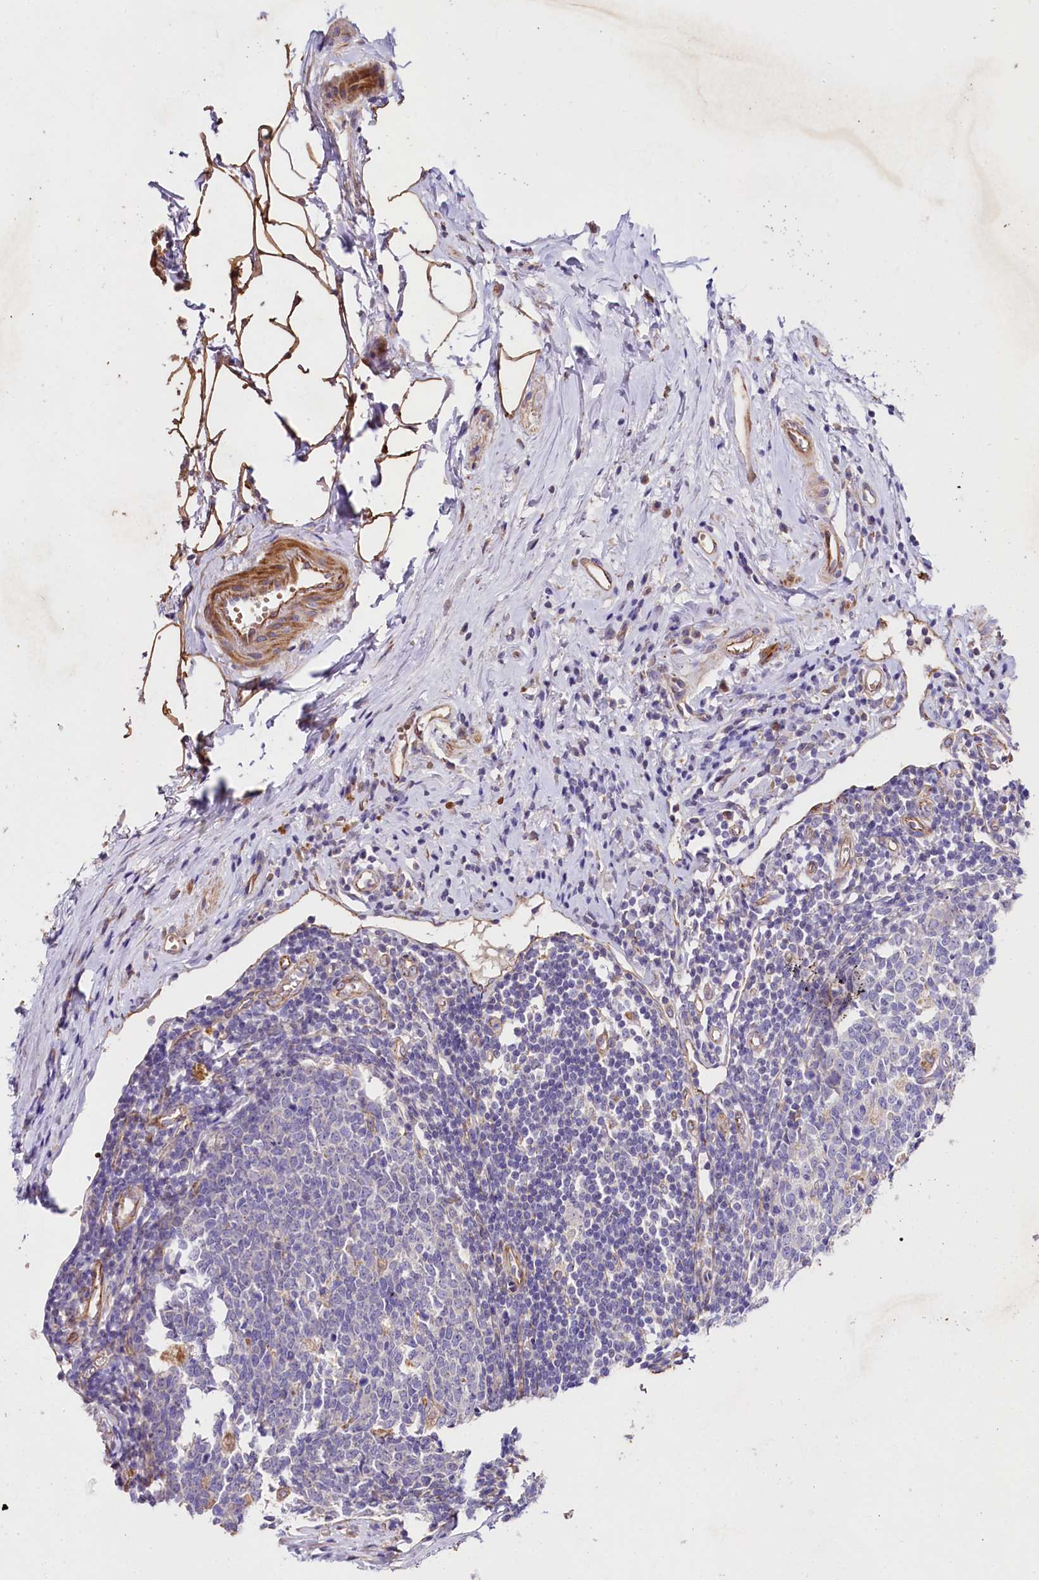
{"staining": {"intensity": "strong", "quantity": "25%-75%", "location": "cytoplasmic/membranous"}, "tissue": "appendix", "cell_type": "Glandular cells", "image_type": "normal", "snomed": [{"axis": "morphology", "description": "Normal tissue, NOS"}, {"axis": "topography", "description": "Appendix"}], "caption": "Glandular cells reveal strong cytoplasmic/membranous expression in about 25%-75% of cells in unremarkable appendix.", "gene": "SLC7A1", "patient": {"sex": "female", "age": 54}}